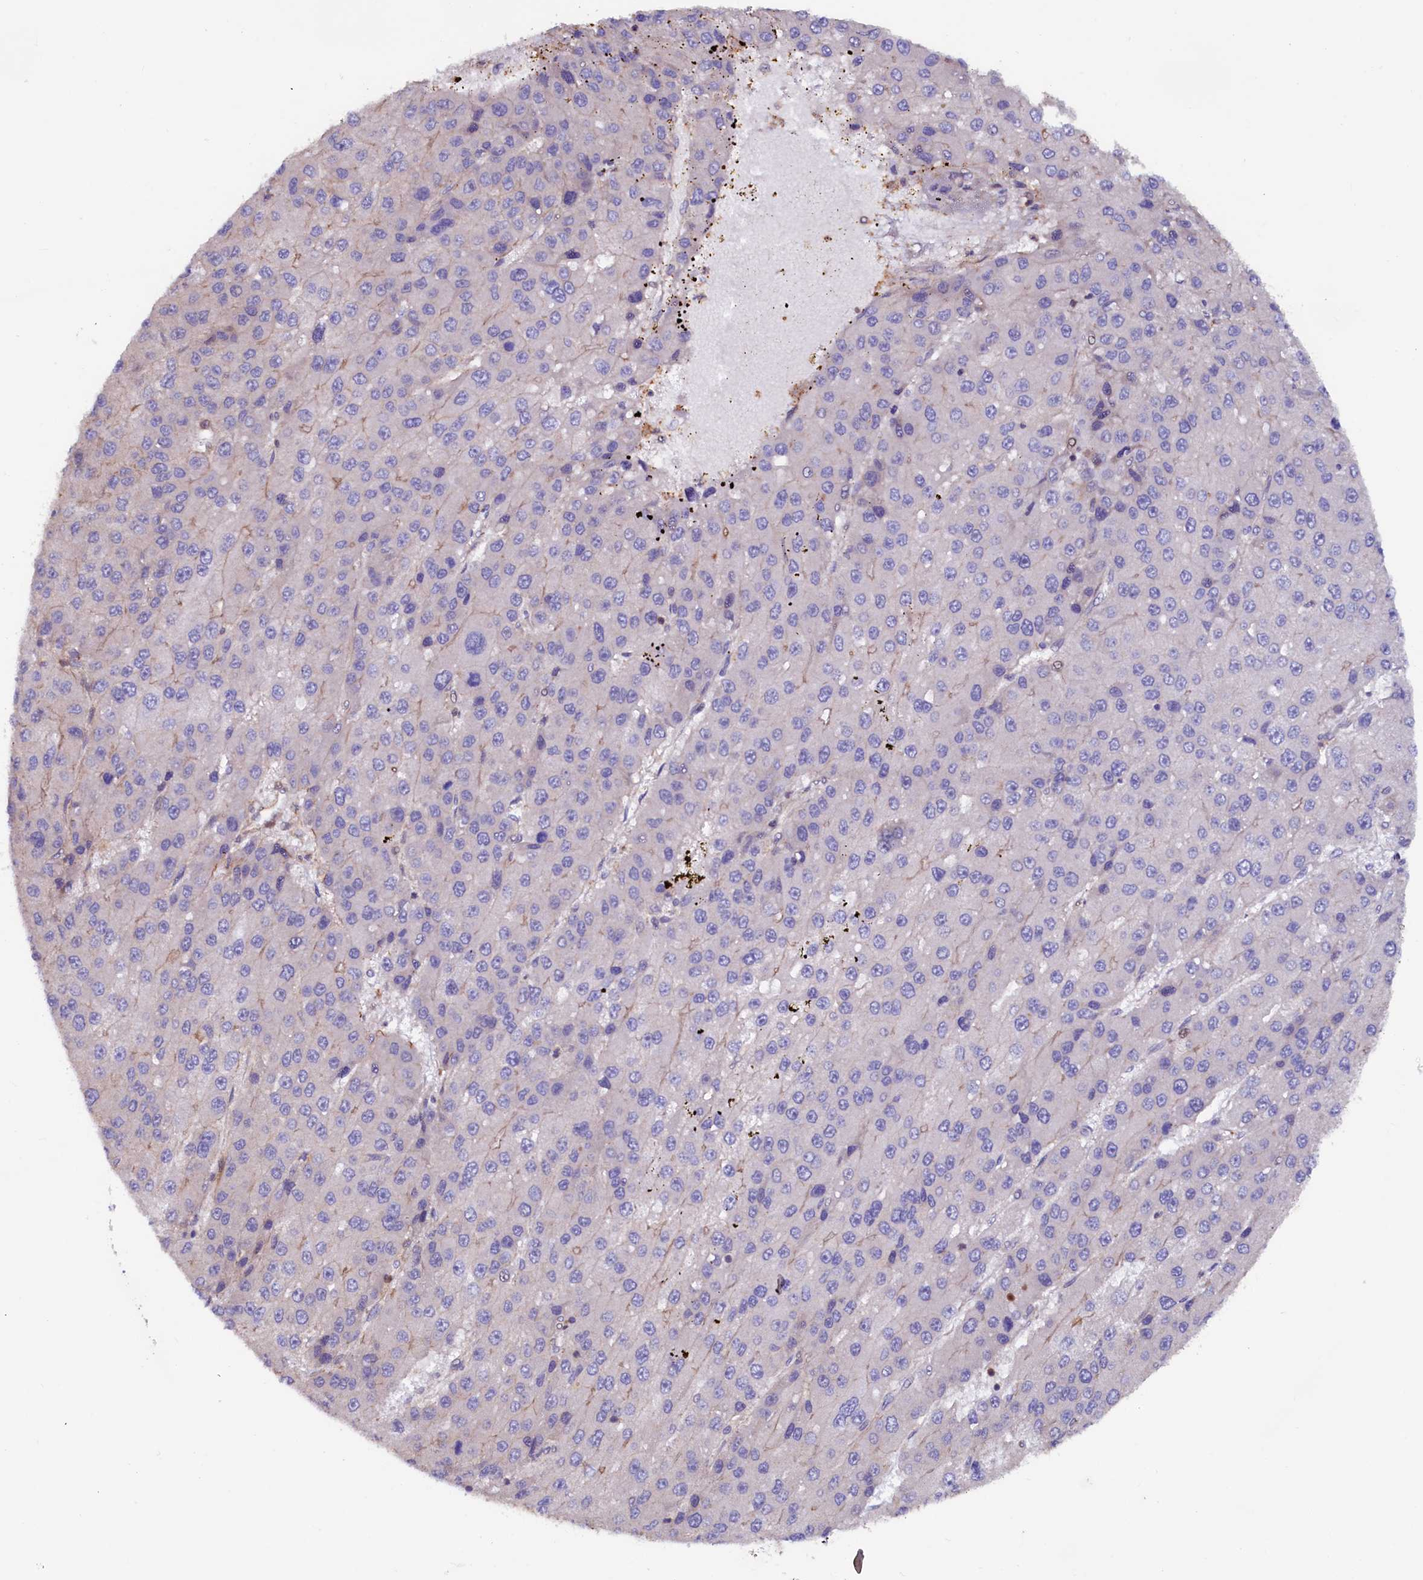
{"staining": {"intensity": "negative", "quantity": "none", "location": "none"}, "tissue": "liver cancer", "cell_type": "Tumor cells", "image_type": "cancer", "snomed": [{"axis": "morphology", "description": "Carcinoma, Hepatocellular, NOS"}, {"axis": "topography", "description": "Liver"}], "caption": "Micrograph shows no significant protein expression in tumor cells of liver cancer. (IHC, brightfield microscopy, high magnification).", "gene": "DUOXA1", "patient": {"sex": "female", "age": 73}}